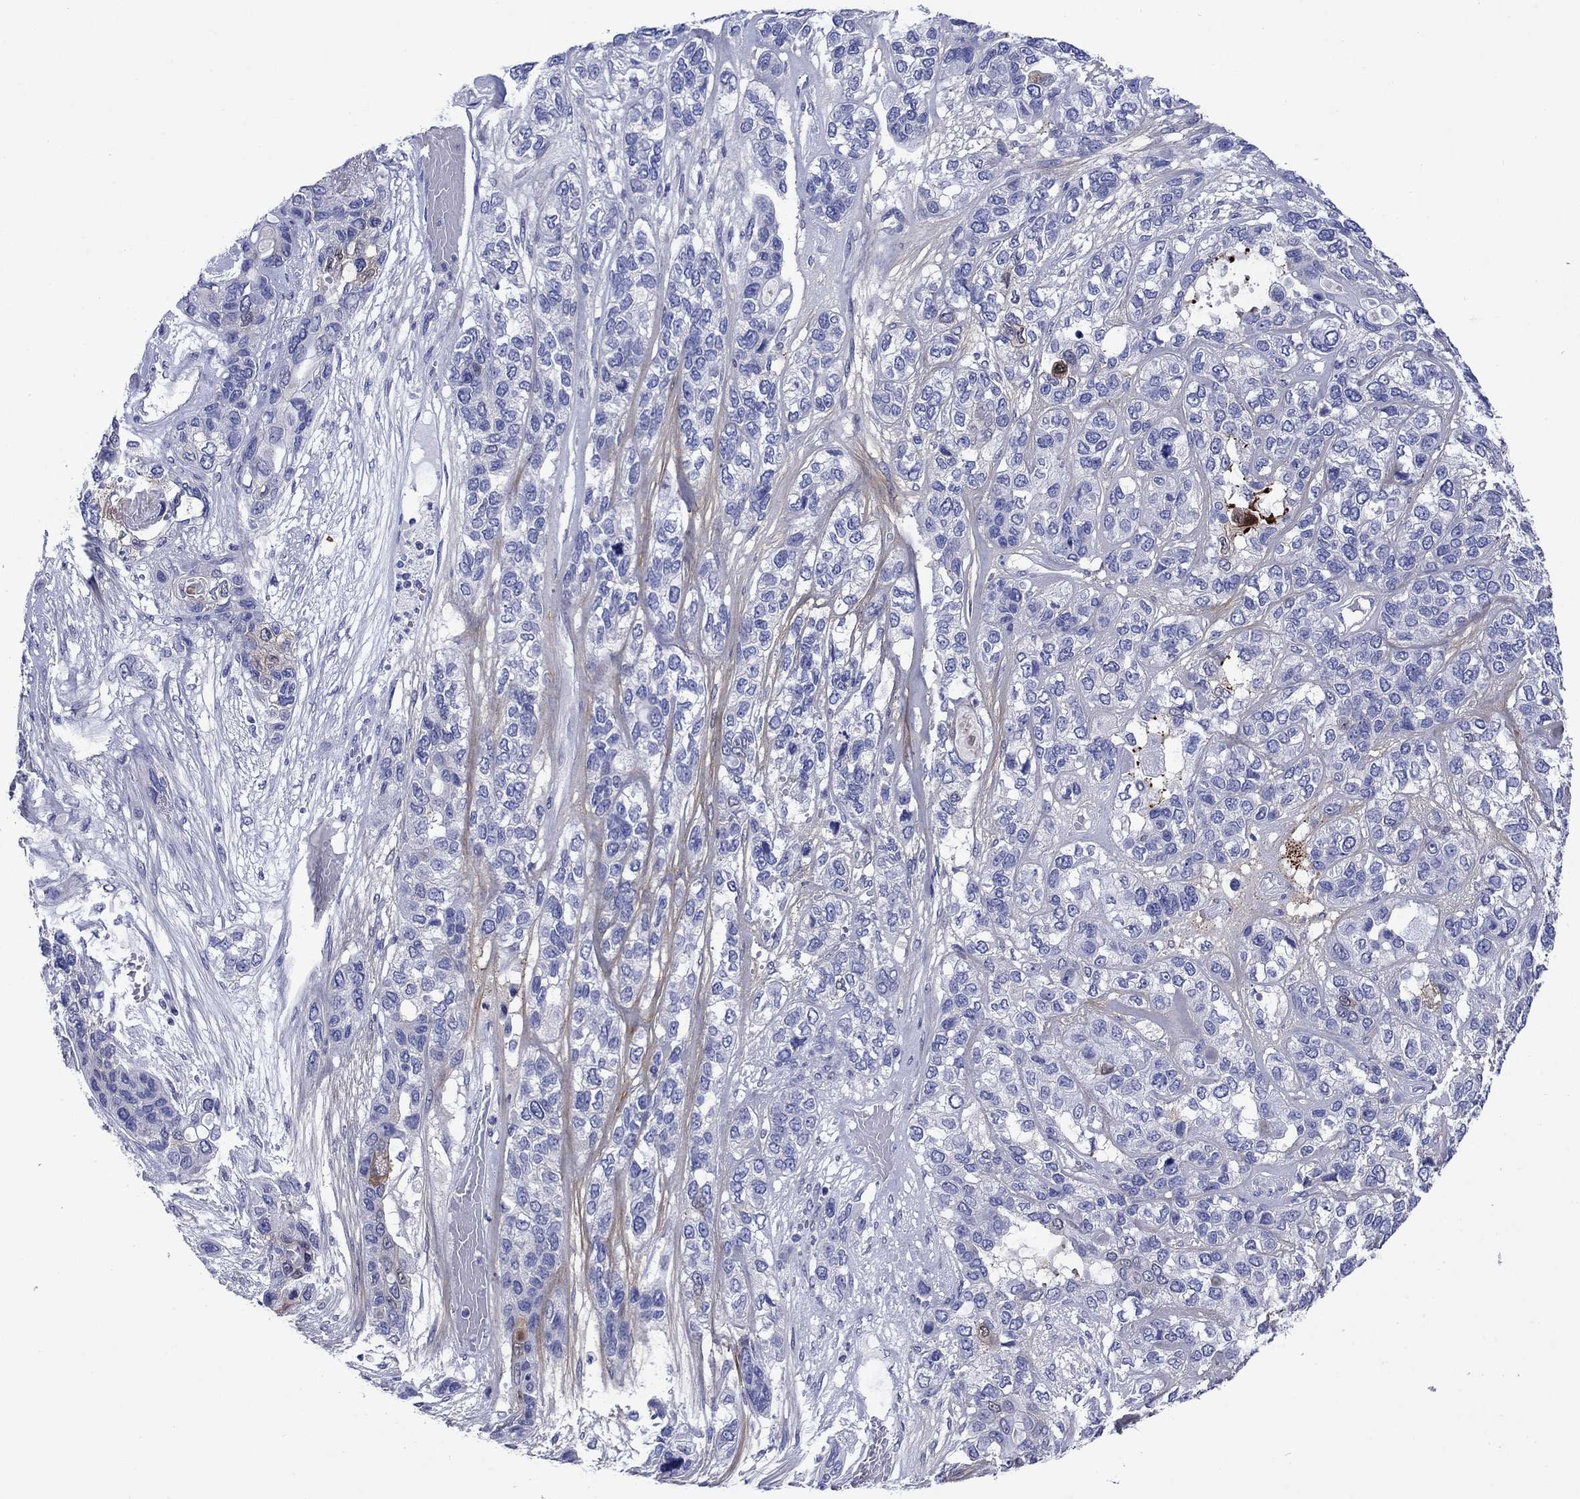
{"staining": {"intensity": "negative", "quantity": "none", "location": "none"}, "tissue": "lung cancer", "cell_type": "Tumor cells", "image_type": "cancer", "snomed": [{"axis": "morphology", "description": "Squamous cell carcinoma, NOS"}, {"axis": "topography", "description": "Lung"}], "caption": "A high-resolution histopathology image shows IHC staining of squamous cell carcinoma (lung), which demonstrates no significant staining in tumor cells.", "gene": "SULT2B1", "patient": {"sex": "female", "age": 70}}